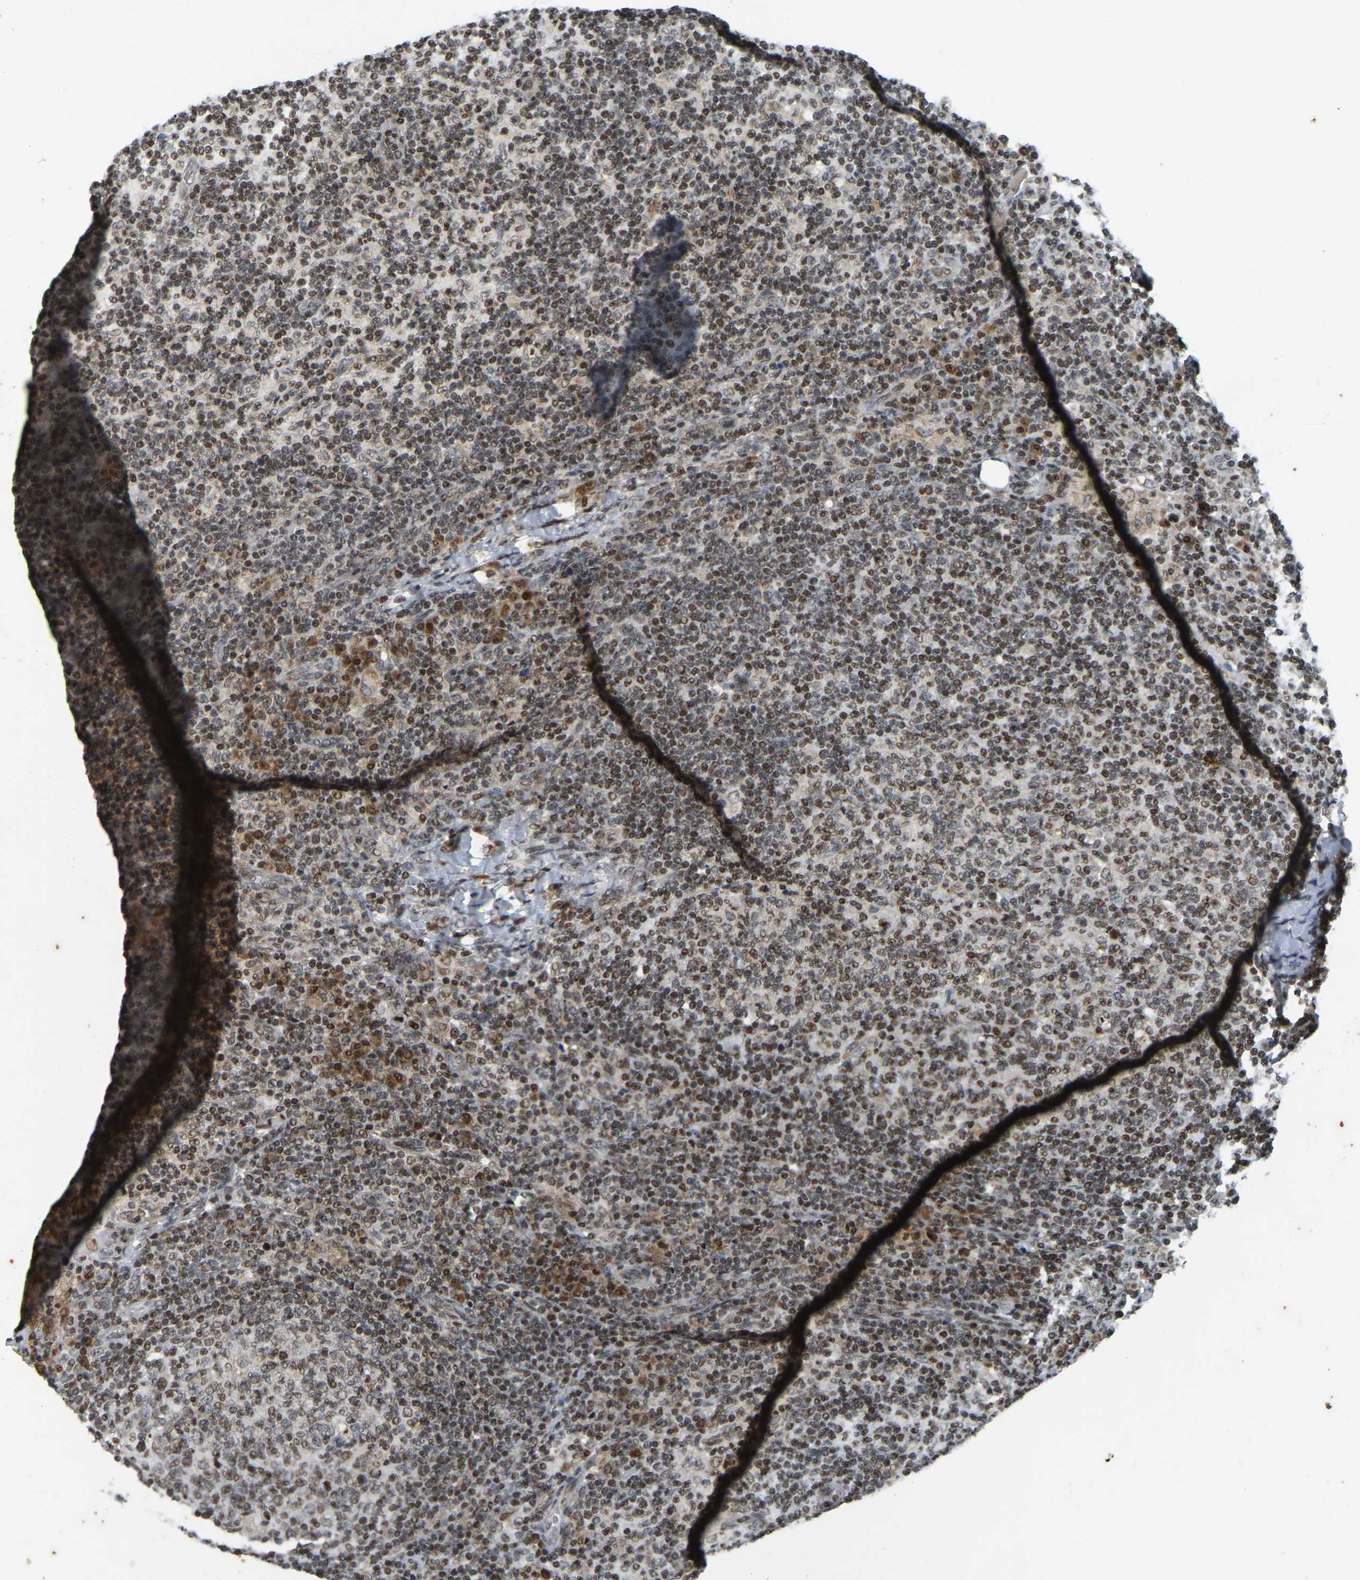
{"staining": {"intensity": "weak", "quantity": "25%-75%", "location": "cytoplasmic/membranous"}, "tissue": "lymph node", "cell_type": "Germinal center cells", "image_type": "normal", "snomed": [{"axis": "morphology", "description": "Normal tissue, NOS"}, {"axis": "morphology", "description": "Inflammation, NOS"}, {"axis": "topography", "description": "Lymph node"}], "caption": "Protein staining of unremarkable lymph node displays weak cytoplasmic/membranous positivity in about 25%-75% of germinal center cells. The protein of interest is shown in brown color, while the nuclei are stained blue.", "gene": "ENSG00000283765", "patient": {"sex": "male", "age": 55}}